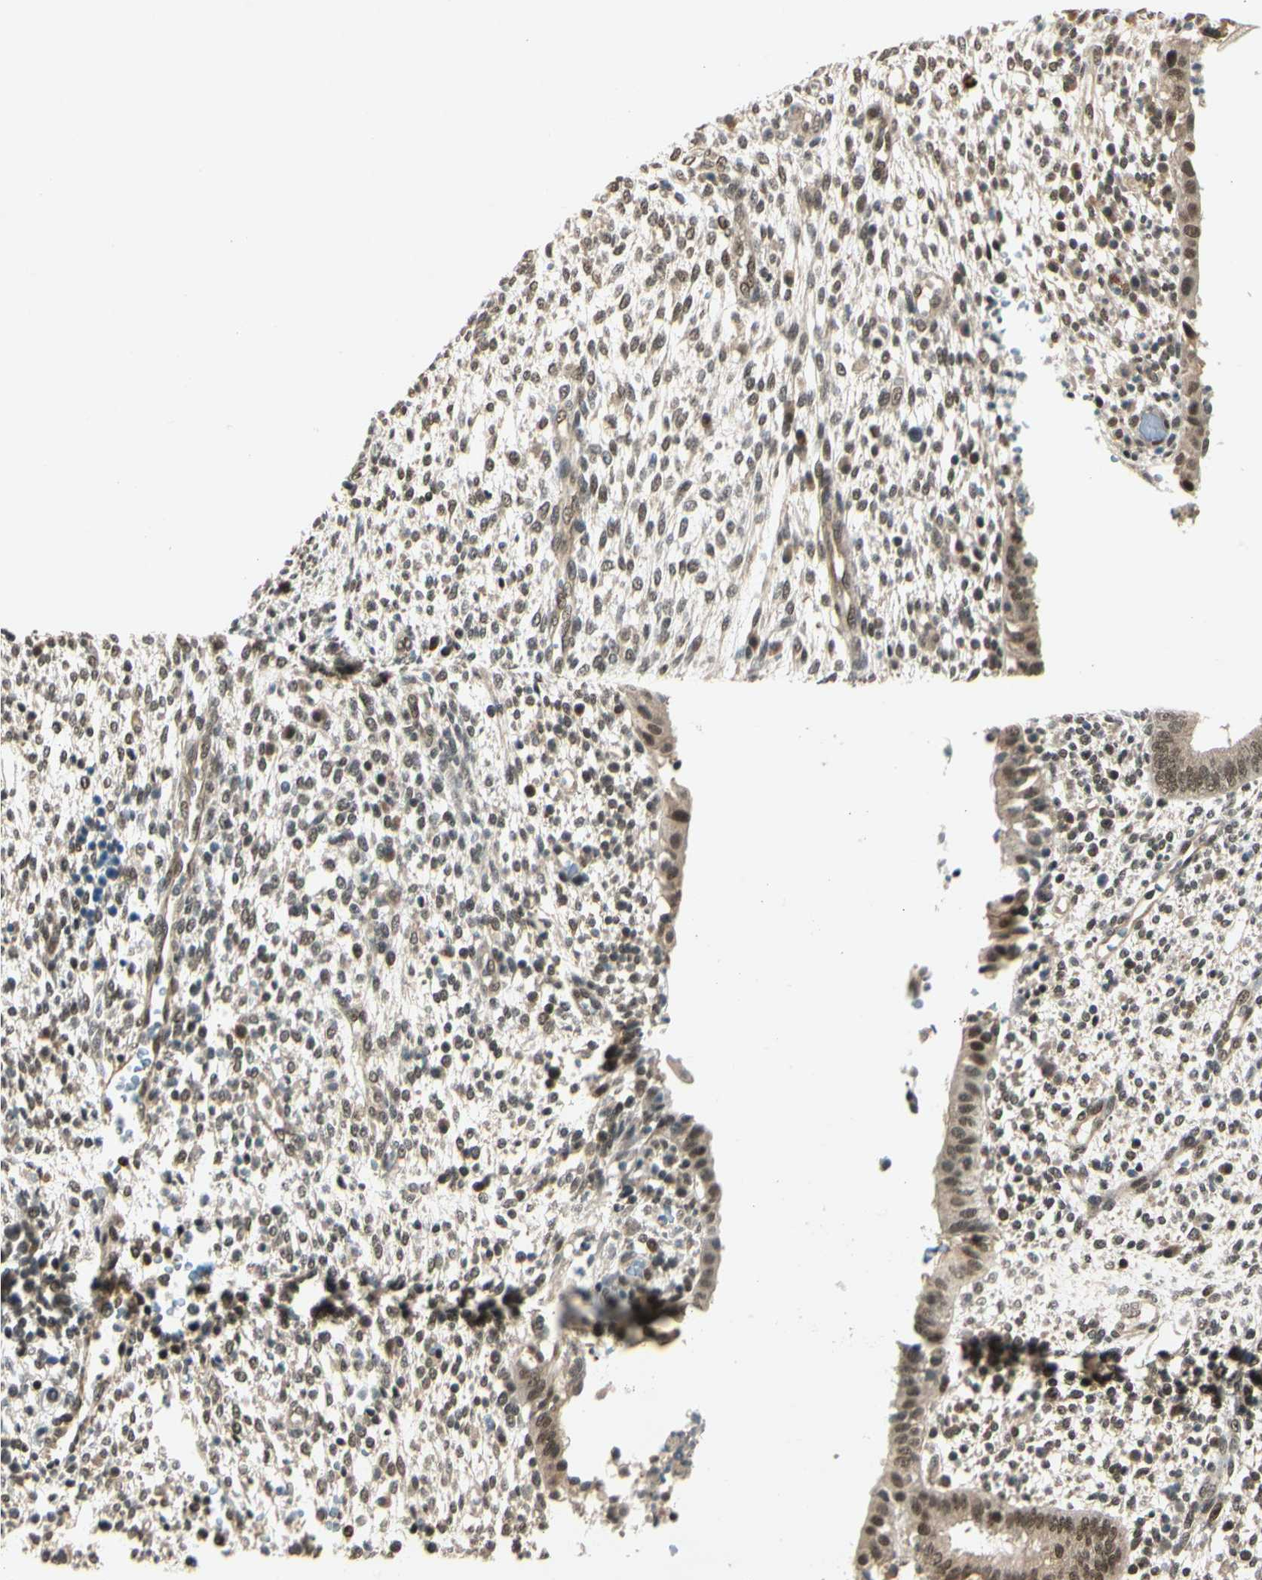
{"staining": {"intensity": "moderate", "quantity": ">75%", "location": "cytoplasmic/membranous,nuclear"}, "tissue": "endometrium", "cell_type": "Cells in endometrial stroma", "image_type": "normal", "snomed": [{"axis": "morphology", "description": "Normal tissue, NOS"}, {"axis": "topography", "description": "Endometrium"}], "caption": "Protein expression analysis of normal endometrium shows moderate cytoplasmic/membranous,nuclear expression in approximately >75% of cells in endometrial stroma. The protein is stained brown, and the nuclei are stained in blue (DAB IHC with brightfield microscopy, high magnification).", "gene": "ZSCAN12", "patient": {"sex": "female", "age": 35}}